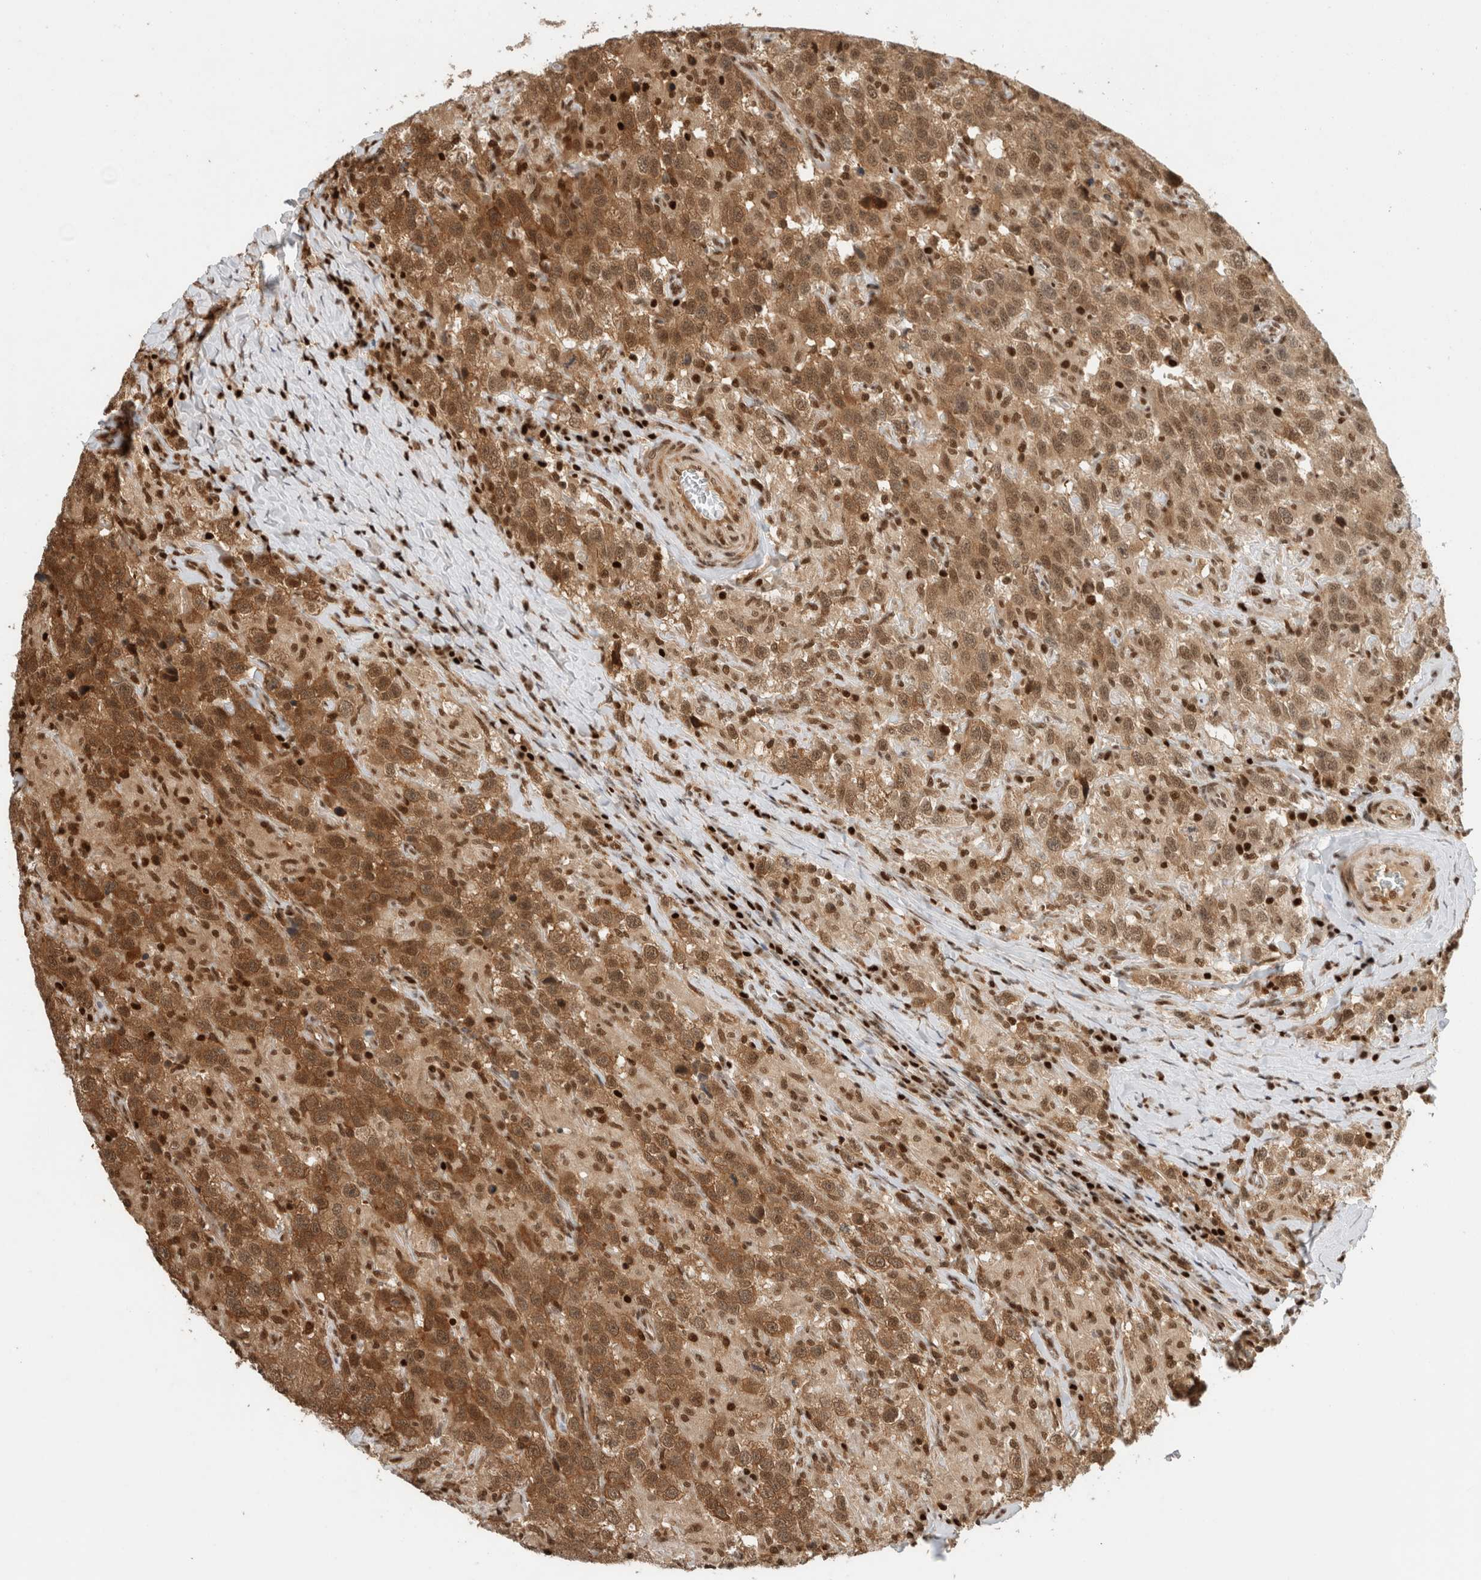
{"staining": {"intensity": "strong", "quantity": ">75%", "location": "cytoplasmic/membranous,nuclear"}, "tissue": "testis cancer", "cell_type": "Tumor cells", "image_type": "cancer", "snomed": [{"axis": "morphology", "description": "Seminoma, NOS"}, {"axis": "topography", "description": "Testis"}], "caption": "This histopathology image demonstrates IHC staining of testis cancer (seminoma), with high strong cytoplasmic/membranous and nuclear expression in approximately >75% of tumor cells.", "gene": "SNRNP40", "patient": {"sex": "male", "age": 41}}